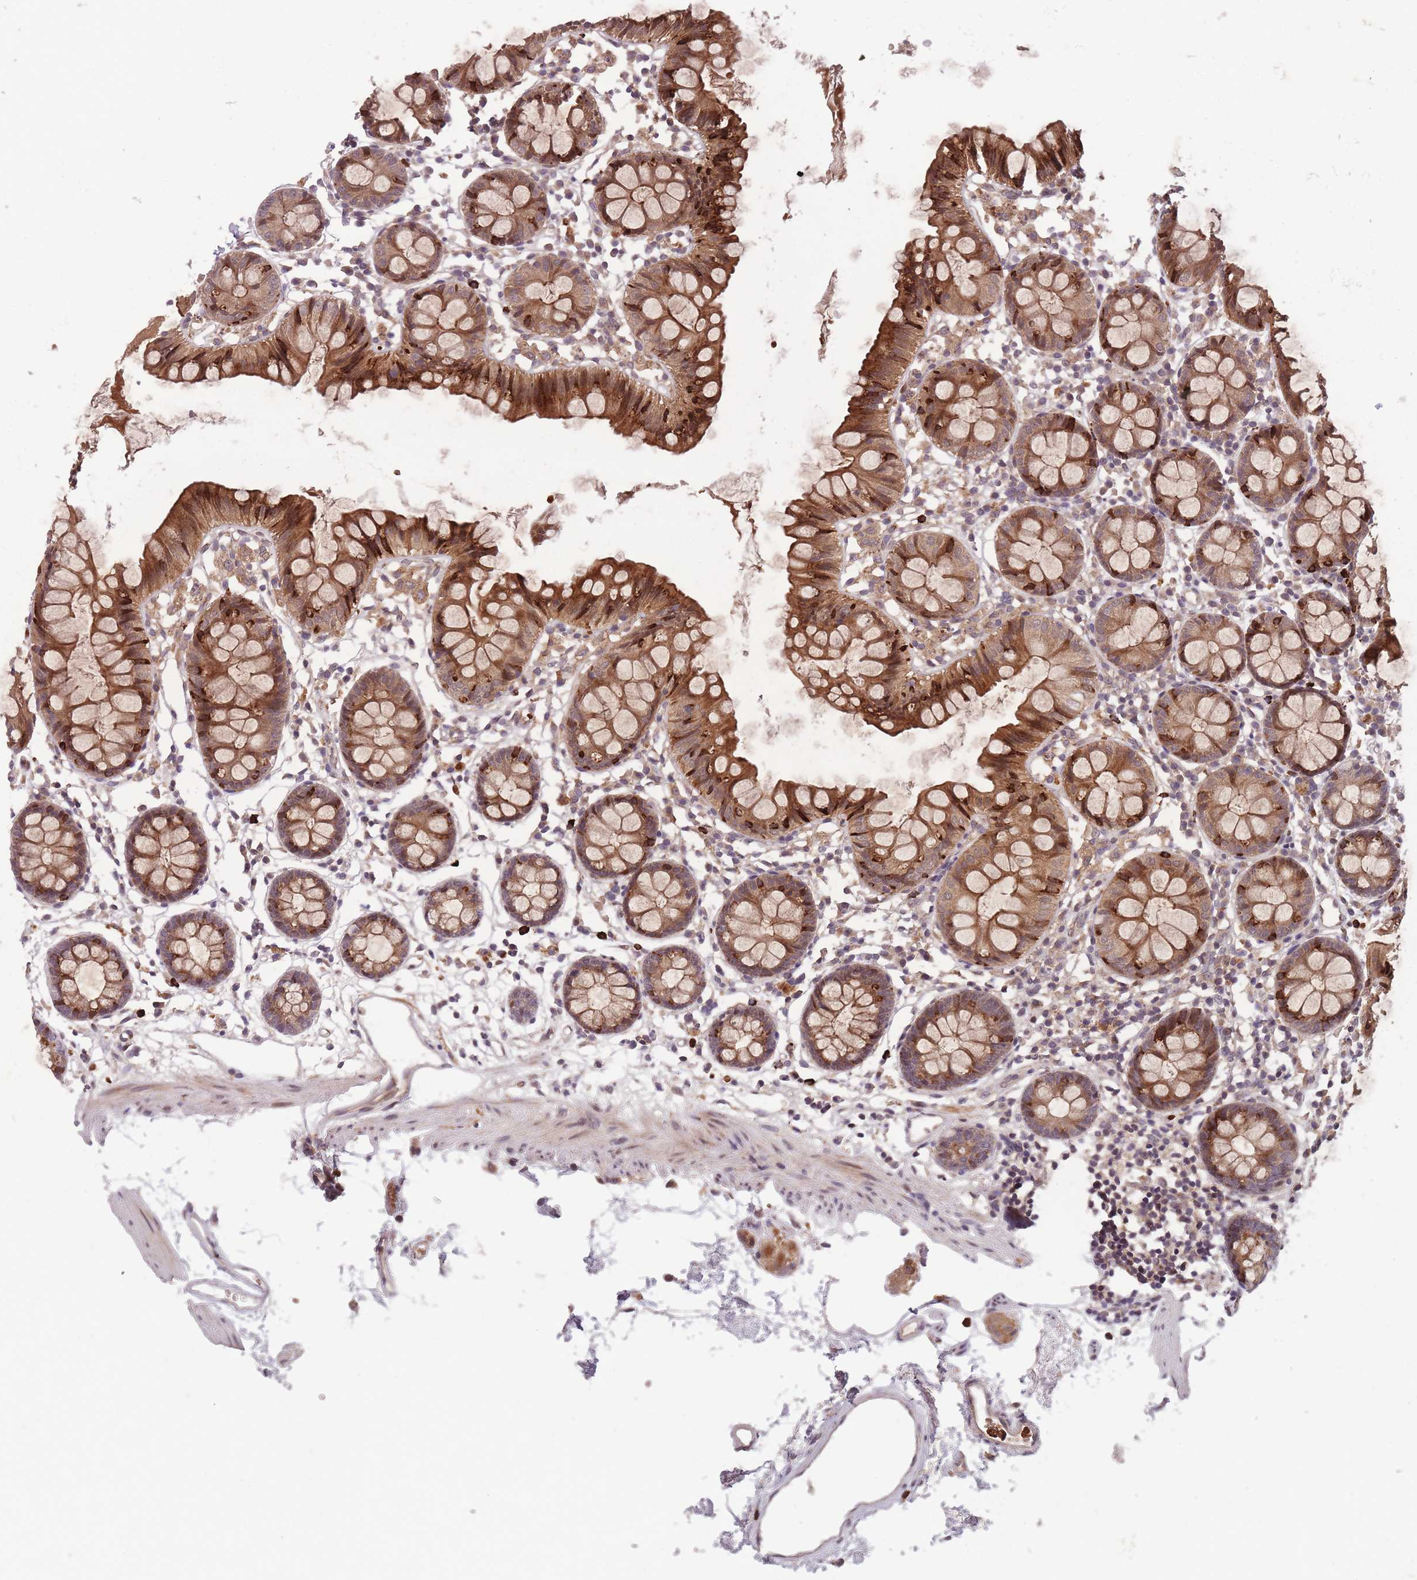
{"staining": {"intensity": "moderate", "quantity": ">75%", "location": "cytoplasmic/membranous"}, "tissue": "colon", "cell_type": "Endothelial cells", "image_type": "normal", "snomed": [{"axis": "morphology", "description": "Normal tissue, NOS"}, {"axis": "topography", "description": "Colon"}], "caption": "Benign colon demonstrates moderate cytoplasmic/membranous positivity in about >75% of endothelial cells, visualized by immunohistochemistry.", "gene": "SECTM1", "patient": {"sex": "female", "age": 84}}